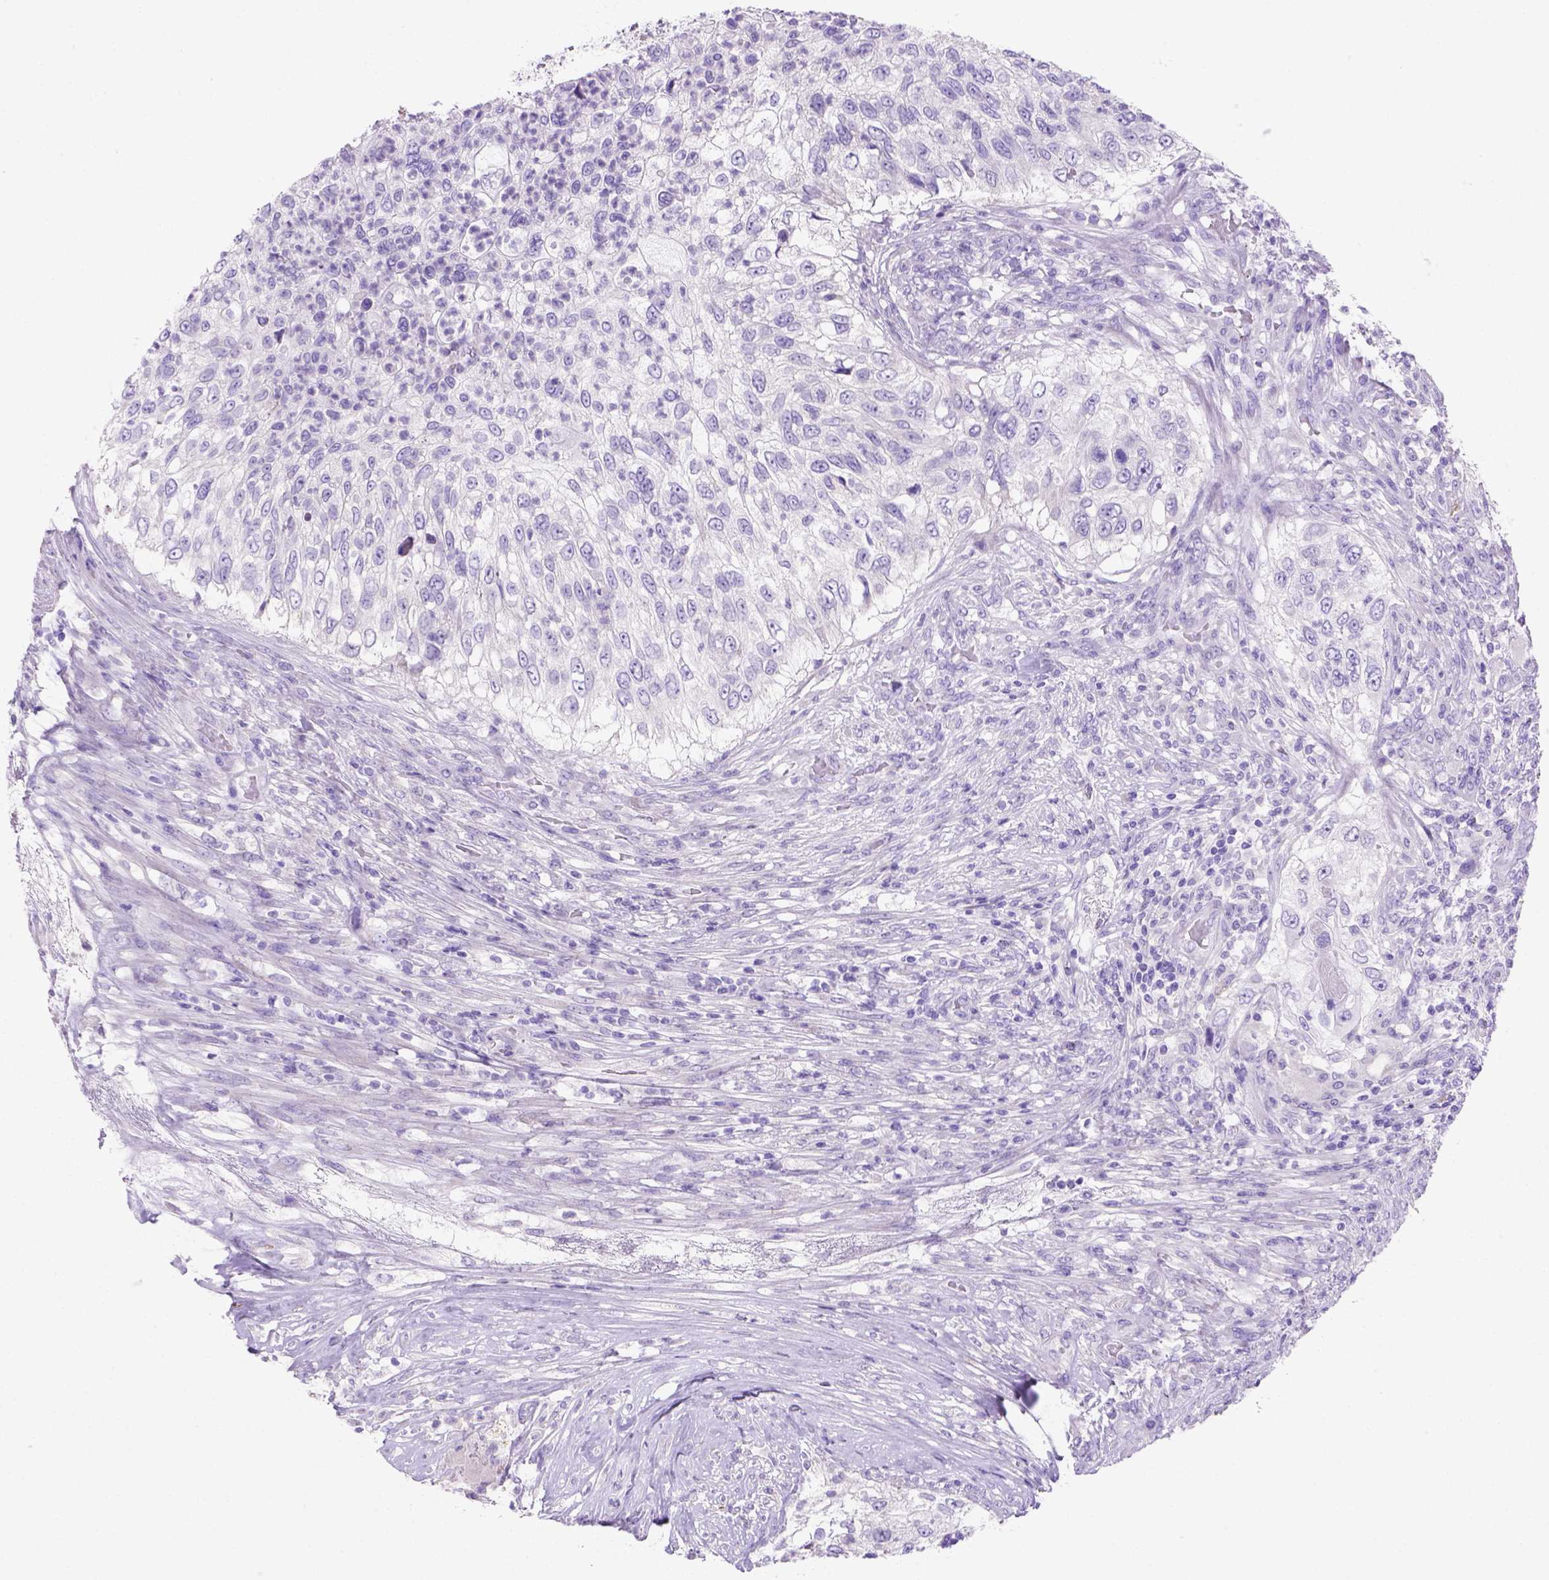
{"staining": {"intensity": "negative", "quantity": "none", "location": "none"}, "tissue": "urothelial cancer", "cell_type": "Tumor cells", "image_type": "cancer", "snomed": [{"axis": "morphology", "description": "Urothelial carcinoma, High grade"}, {"axis": "topography", "description": "Urinary bladder"}], "caption": "This is an IHC image of human urothelial cancer. There is no expression in tumor cells.", "gene": "SIRPD", "patient": {"sex": "female", "age": 60}}